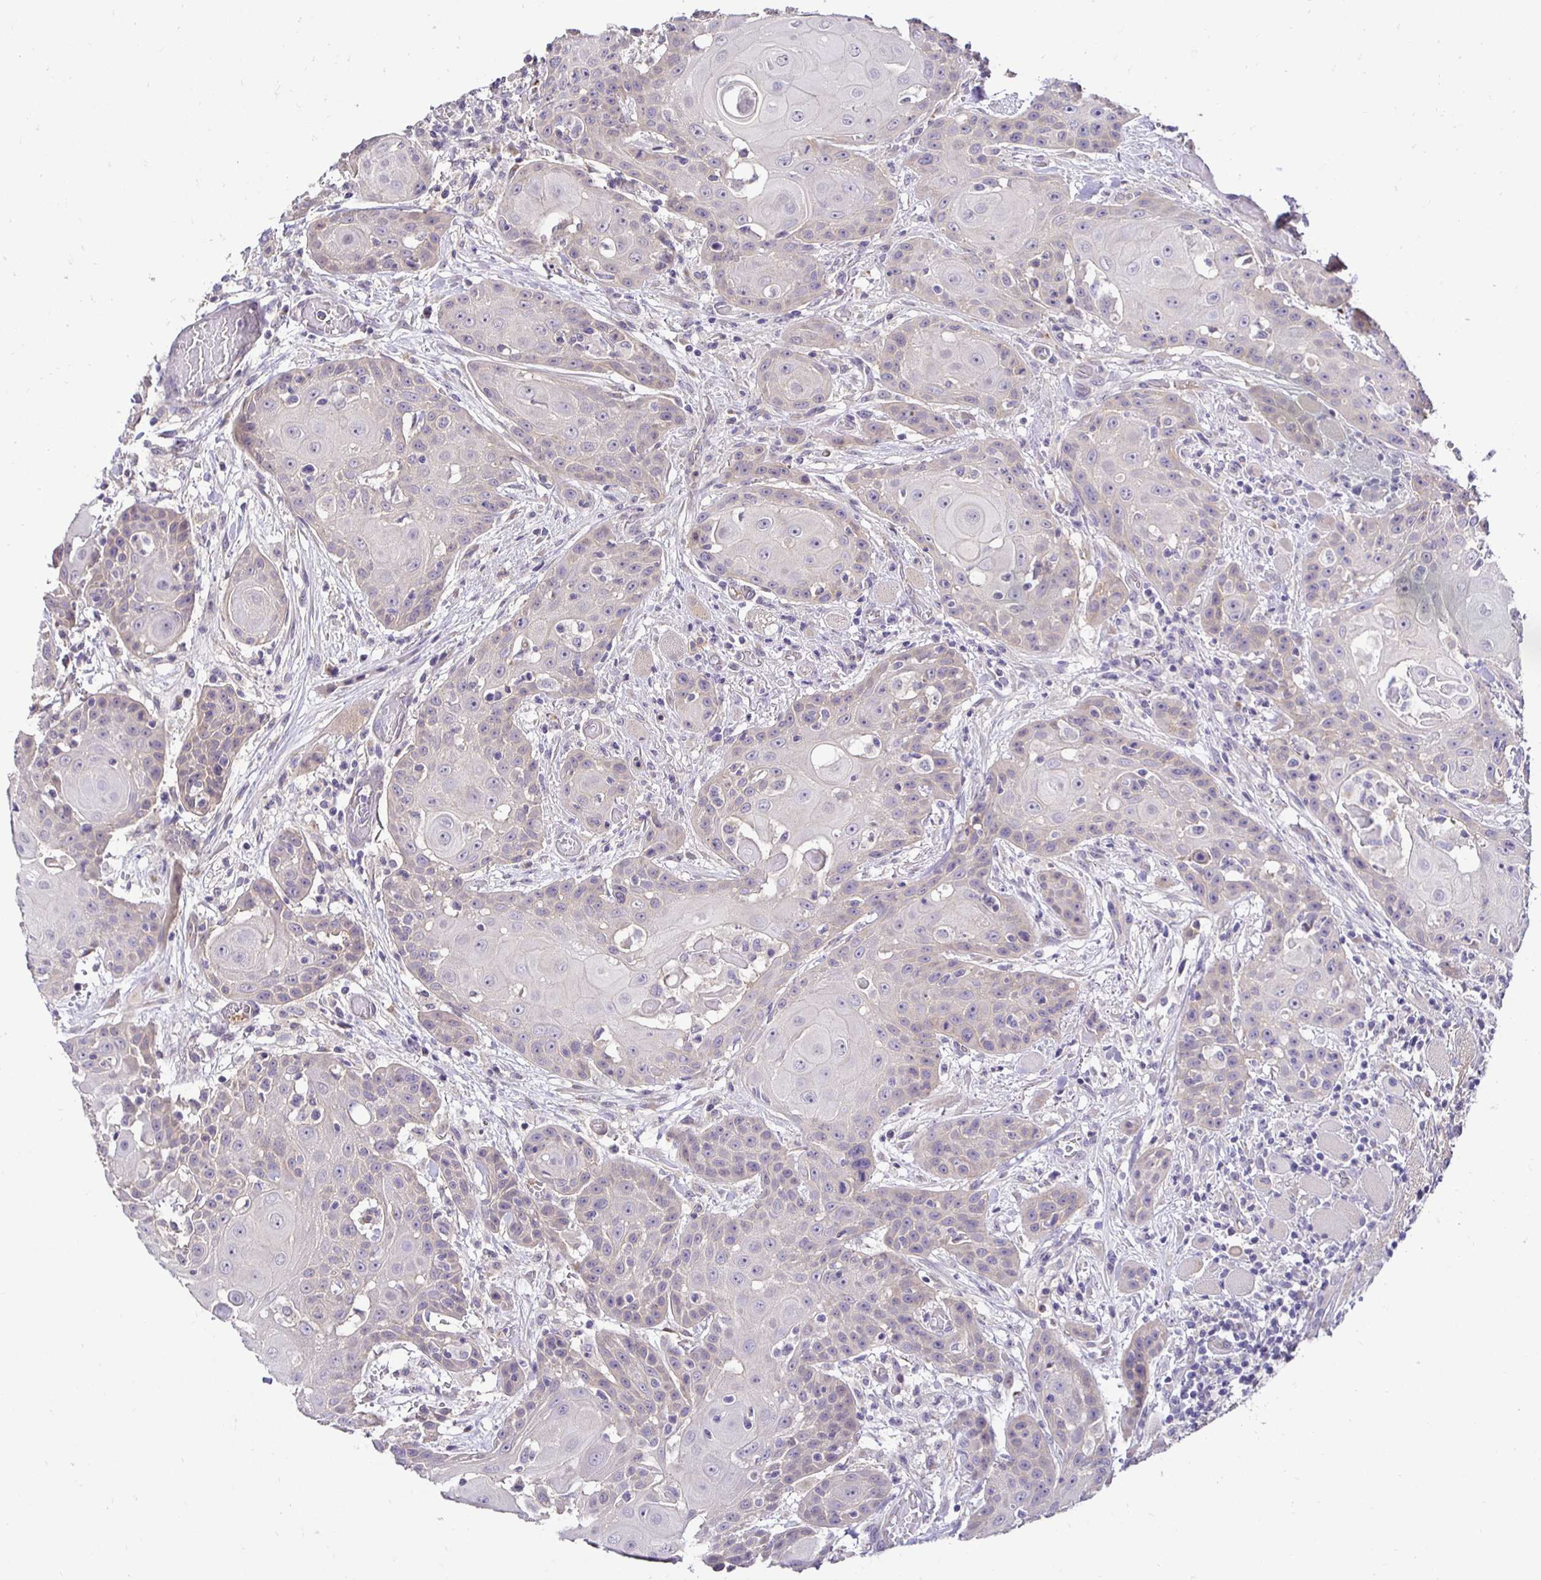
{"staining": {"intensity": "negative", "quantity": "none", "location": "none"}, "tissue": "head and neck cancer", "cell_type": "Tumor cells", "image_type": "cancer", "snomed": [{"axis": "morphology", "description": "Normal tissue, NOS"}, {"axis": "morphology", "description": "Squamous cell carcinoma, NOS"}, {"axis": "topography", "description": "Oral tissue"}, {"axis": "topography", "description": "Head-Neck"}], "caption": "This is a photomicrograph of immunohistochemistry (IHC) staining of head and neck cancer (squamous cell carcinoma), which shows no expression in tumor cells.", "gene": "SLC9A1", "patient": {"sex": "female", "age": 55}}